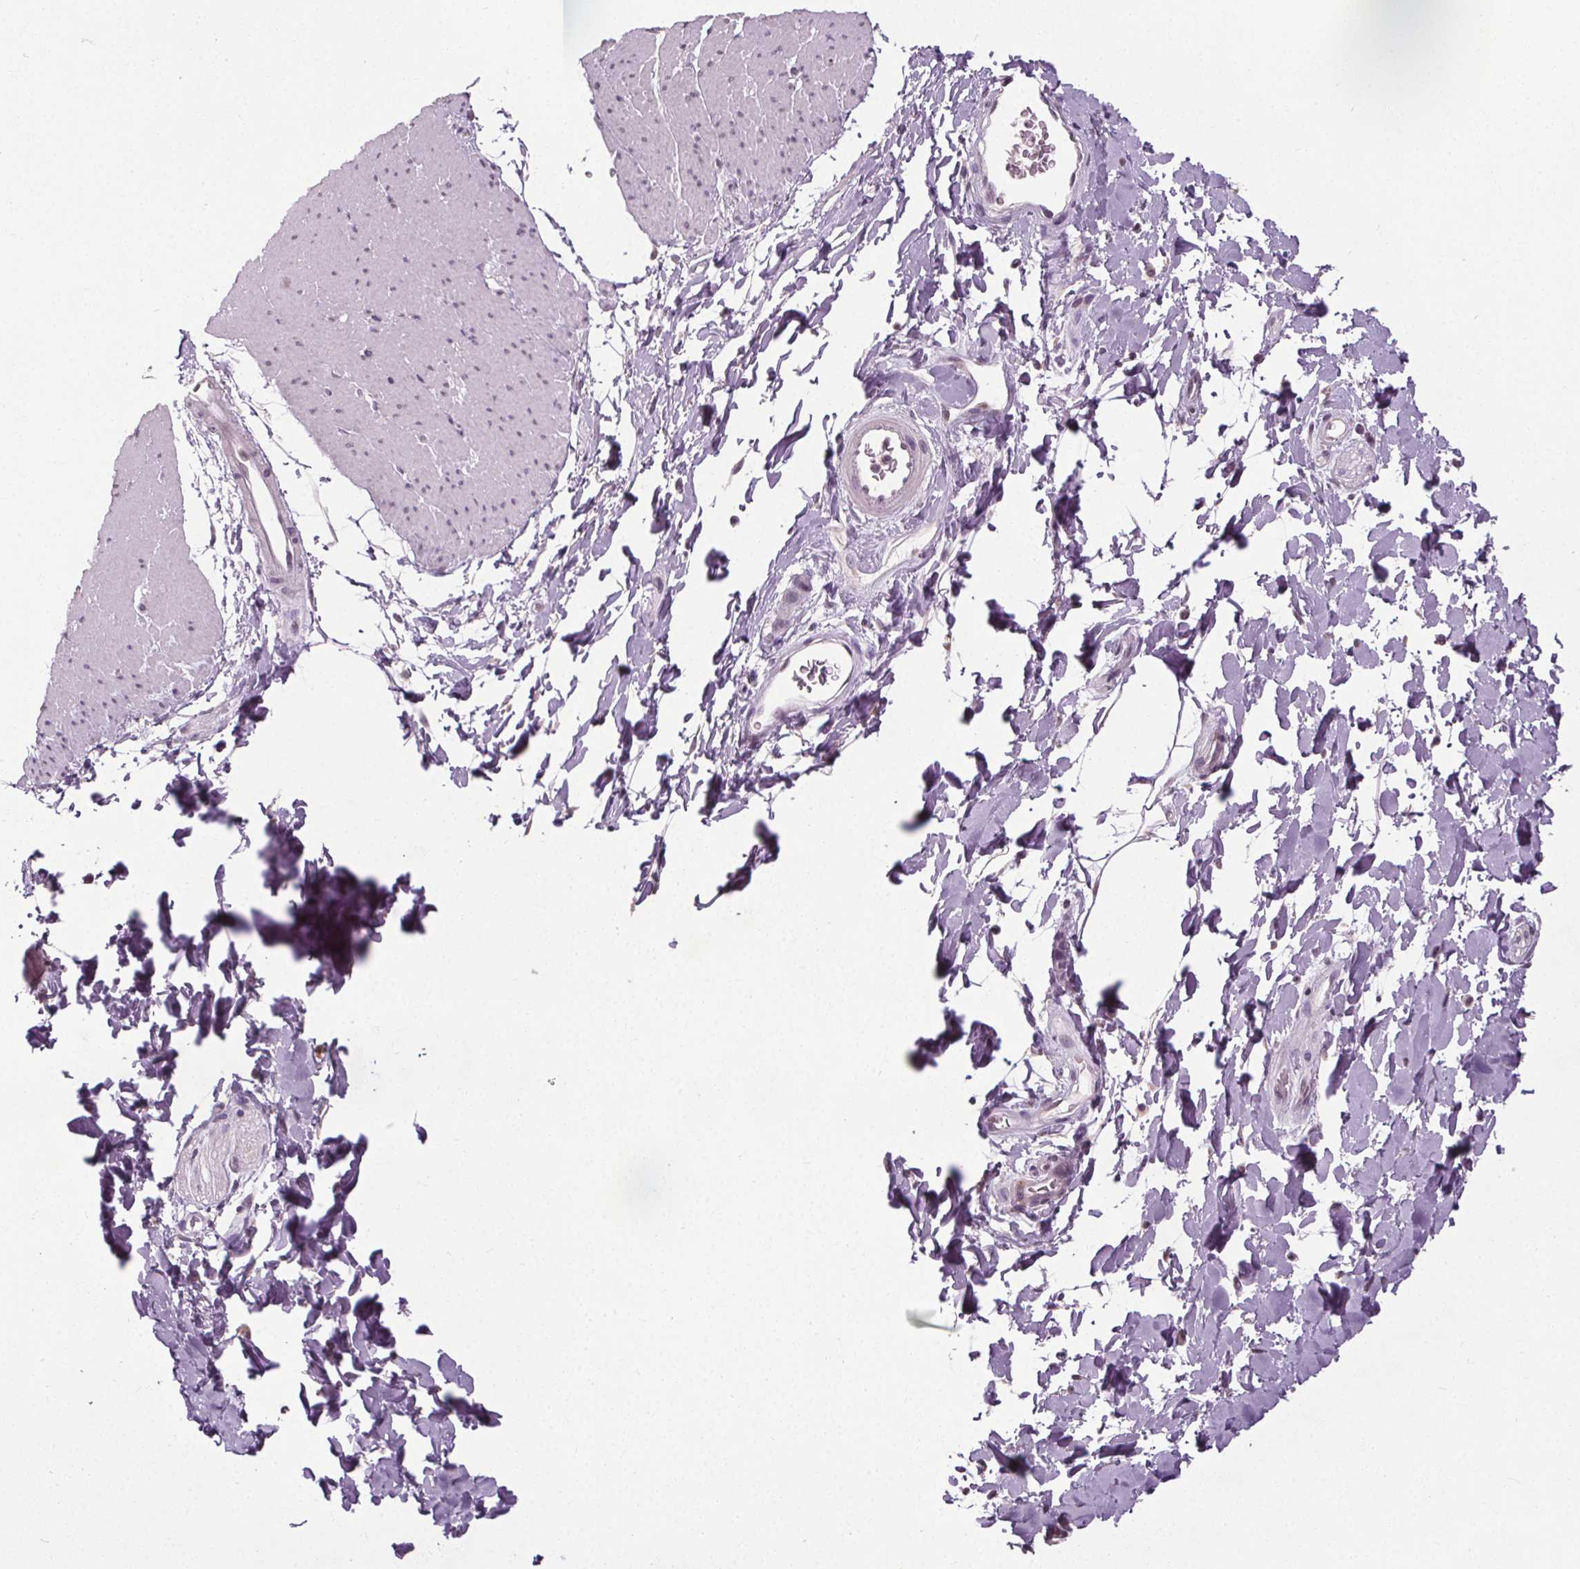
{"staining": {"intensity": "negative", "quantity": "none", "location": "none"}, "tissue": "smooth muscle", "cell_type": "Smooth muscle cells", "image_type": "normal", "snomed": [{"axis": "morphology", "description": "Normal tissue, NOS"}, {"axis": "topography", "description": "Smooth muscle"}, {"axis": "topography", "description": "Rectum"}], "caption": "Immunohistochemical staining of normal human smooth muscle shows no significant positivity in smooth muscle cells. The staining was performed using DAB (3,3'-diaminobenzidine) to visualize the protein expression in brown, while the nuclei were stained in blue with hematoxylin (Magnification: 20x).", "gene": "SLC2A9", "patient": {"sex": "male", "age": 53}}